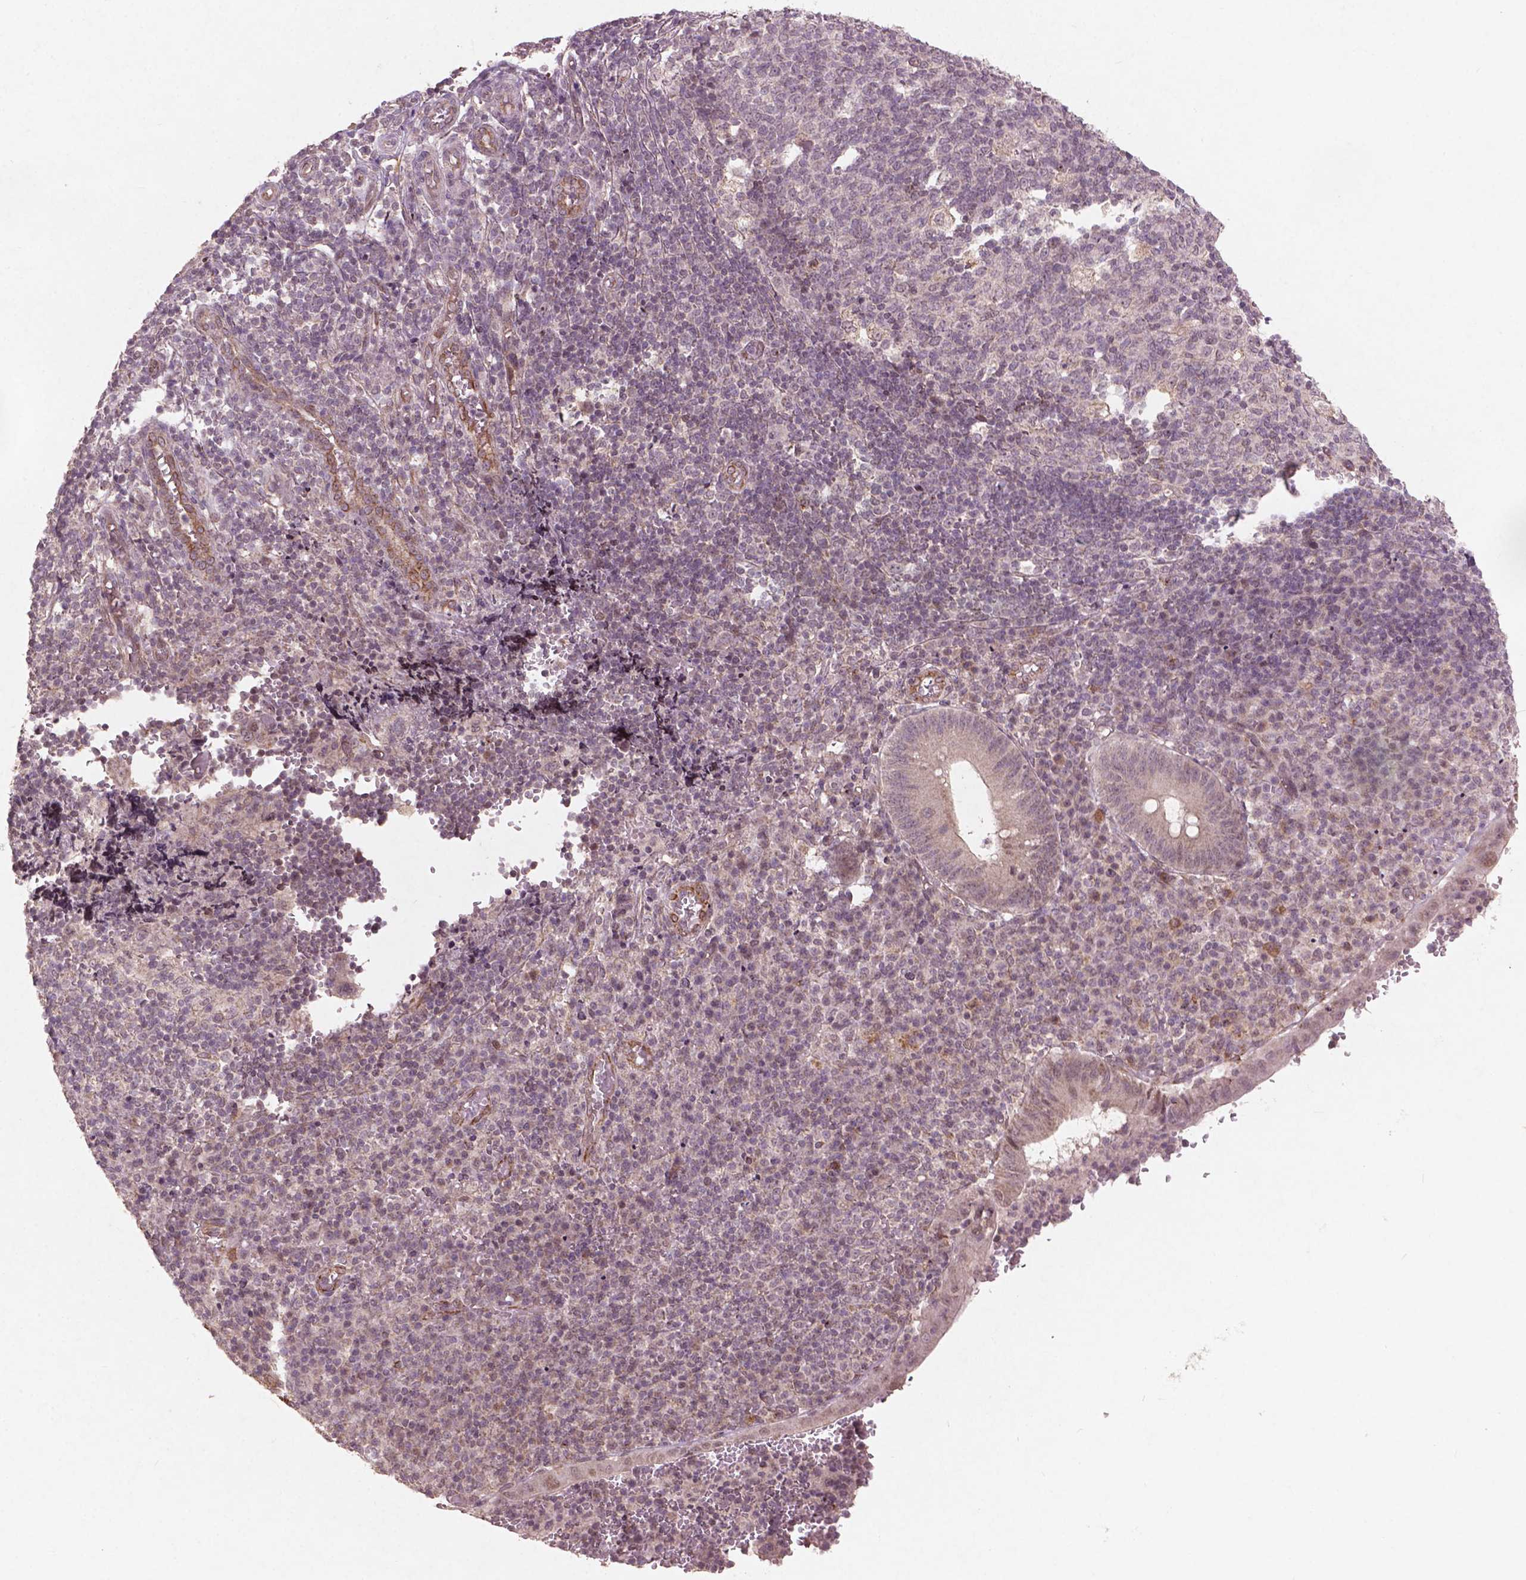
{"staining": {"intensity": "negative", "quantity": "none", "location": "none"}, "tissue": "appendix", "cell_type": "Glandular cells", "image_type": "normal", "snomed": [{"axis": "morphology", "description": "Normal tissue, NOS"}, {"axis": "topography", "description": "Appendix"}], "caption": "A high-resolution histopathology image shows IHC staining of unremarkable appendix, which shows no significant expression in glandular cells.", "gene": "SMAD2", "patient": {"sex": "male", "age": 18}}